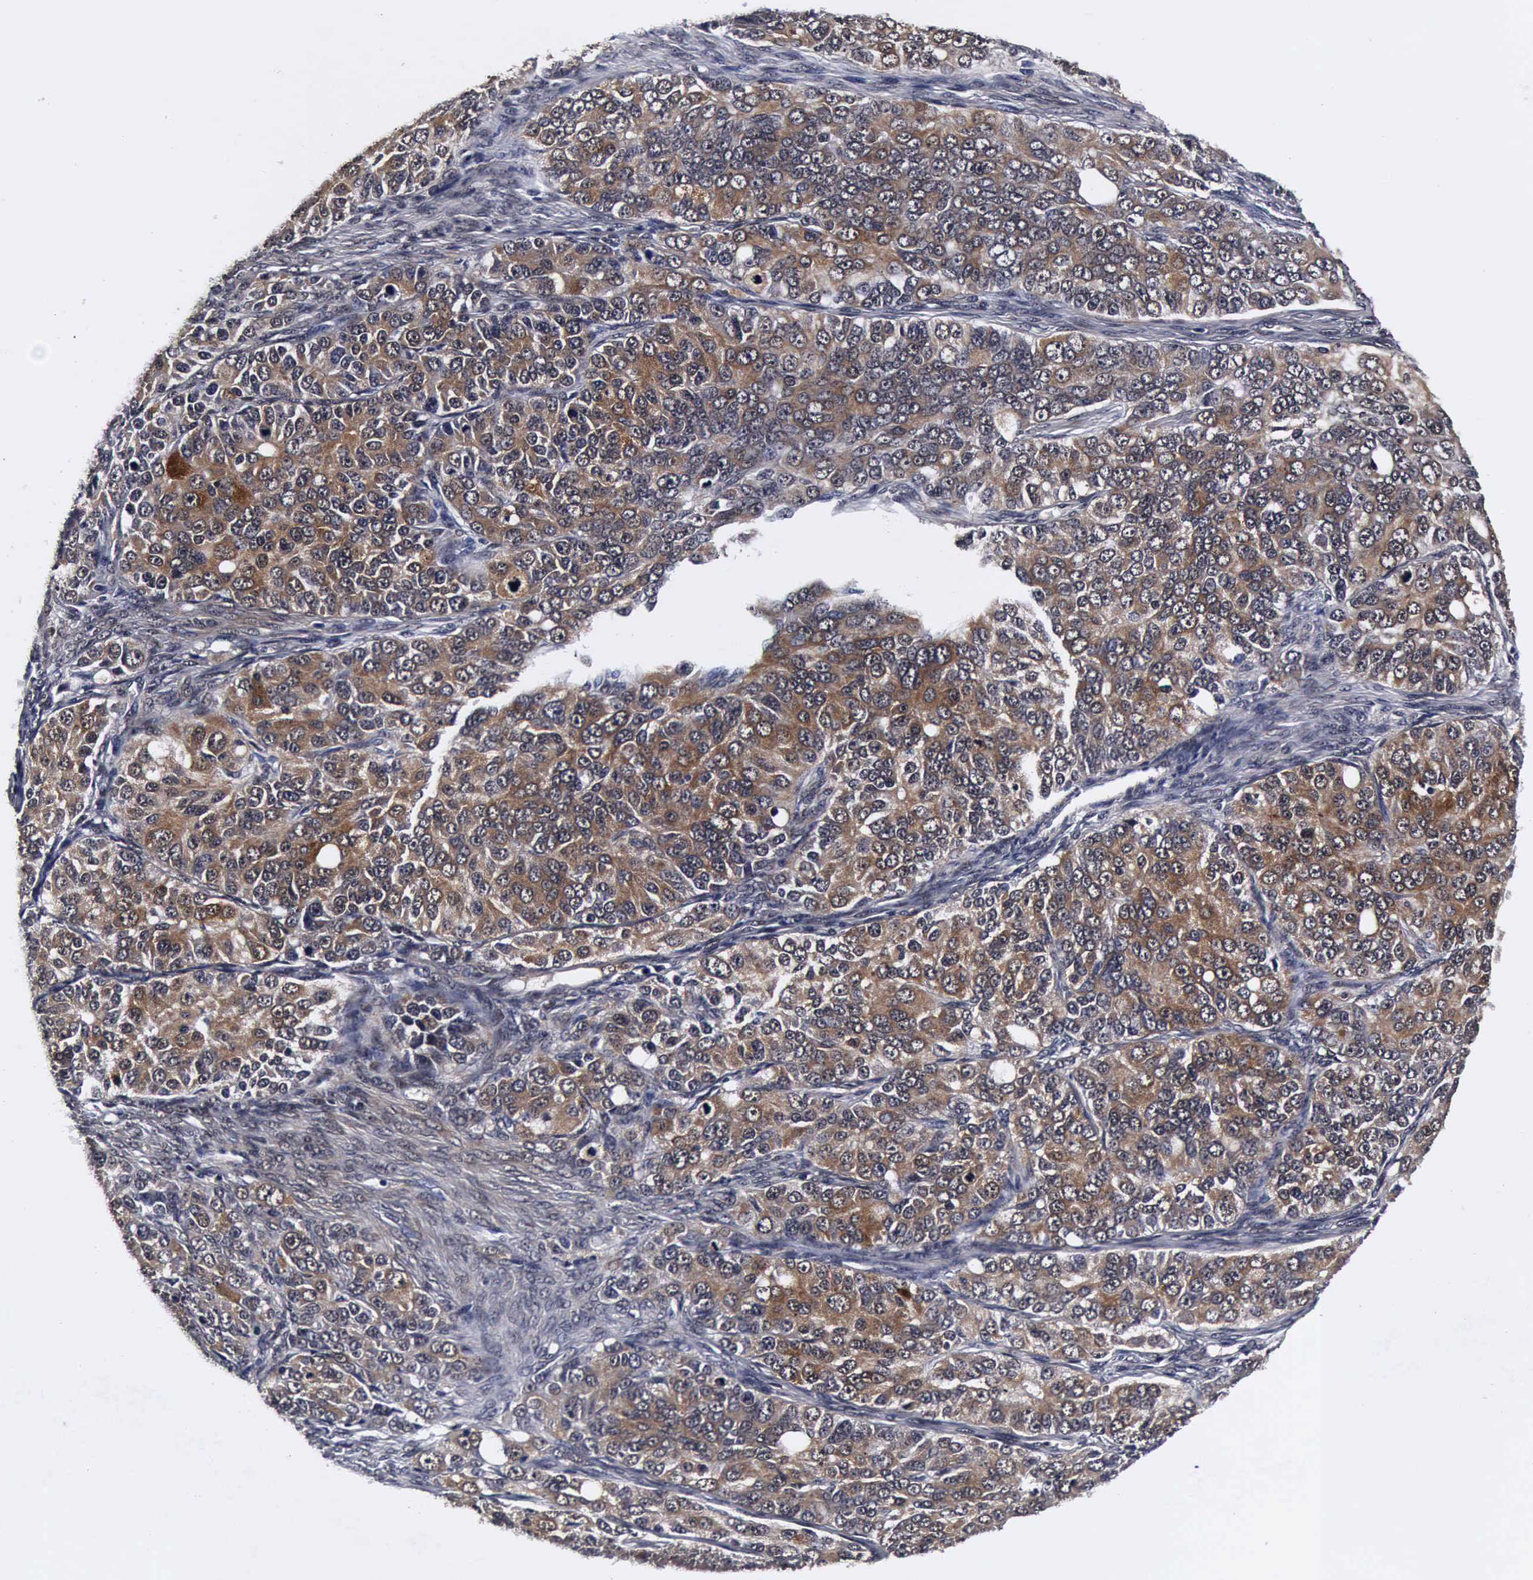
{"staining": {"intensity": "moderate", "quantity": ">75%", "location": "cytoplasmic/membranous"}, "tissue": "ovarian cancer", "cell_type": "Tumor cells", "image_type": "cancer", "snomed": [{"axis": "morphology", "description": "Carcinoma, endometroid"}, {"axis": "topography", "description": "Ovary"}], "caption": "Immunohistochemistry photomicrograph of ovarian endometroid carcinoma stained for a protein (brown), which exhibits medium levels of moderate cytoplasmic/membranous staining in about >75% of tumor cells.", "gene": "UBC", "patient": {"sex": "female", "age": 51}}